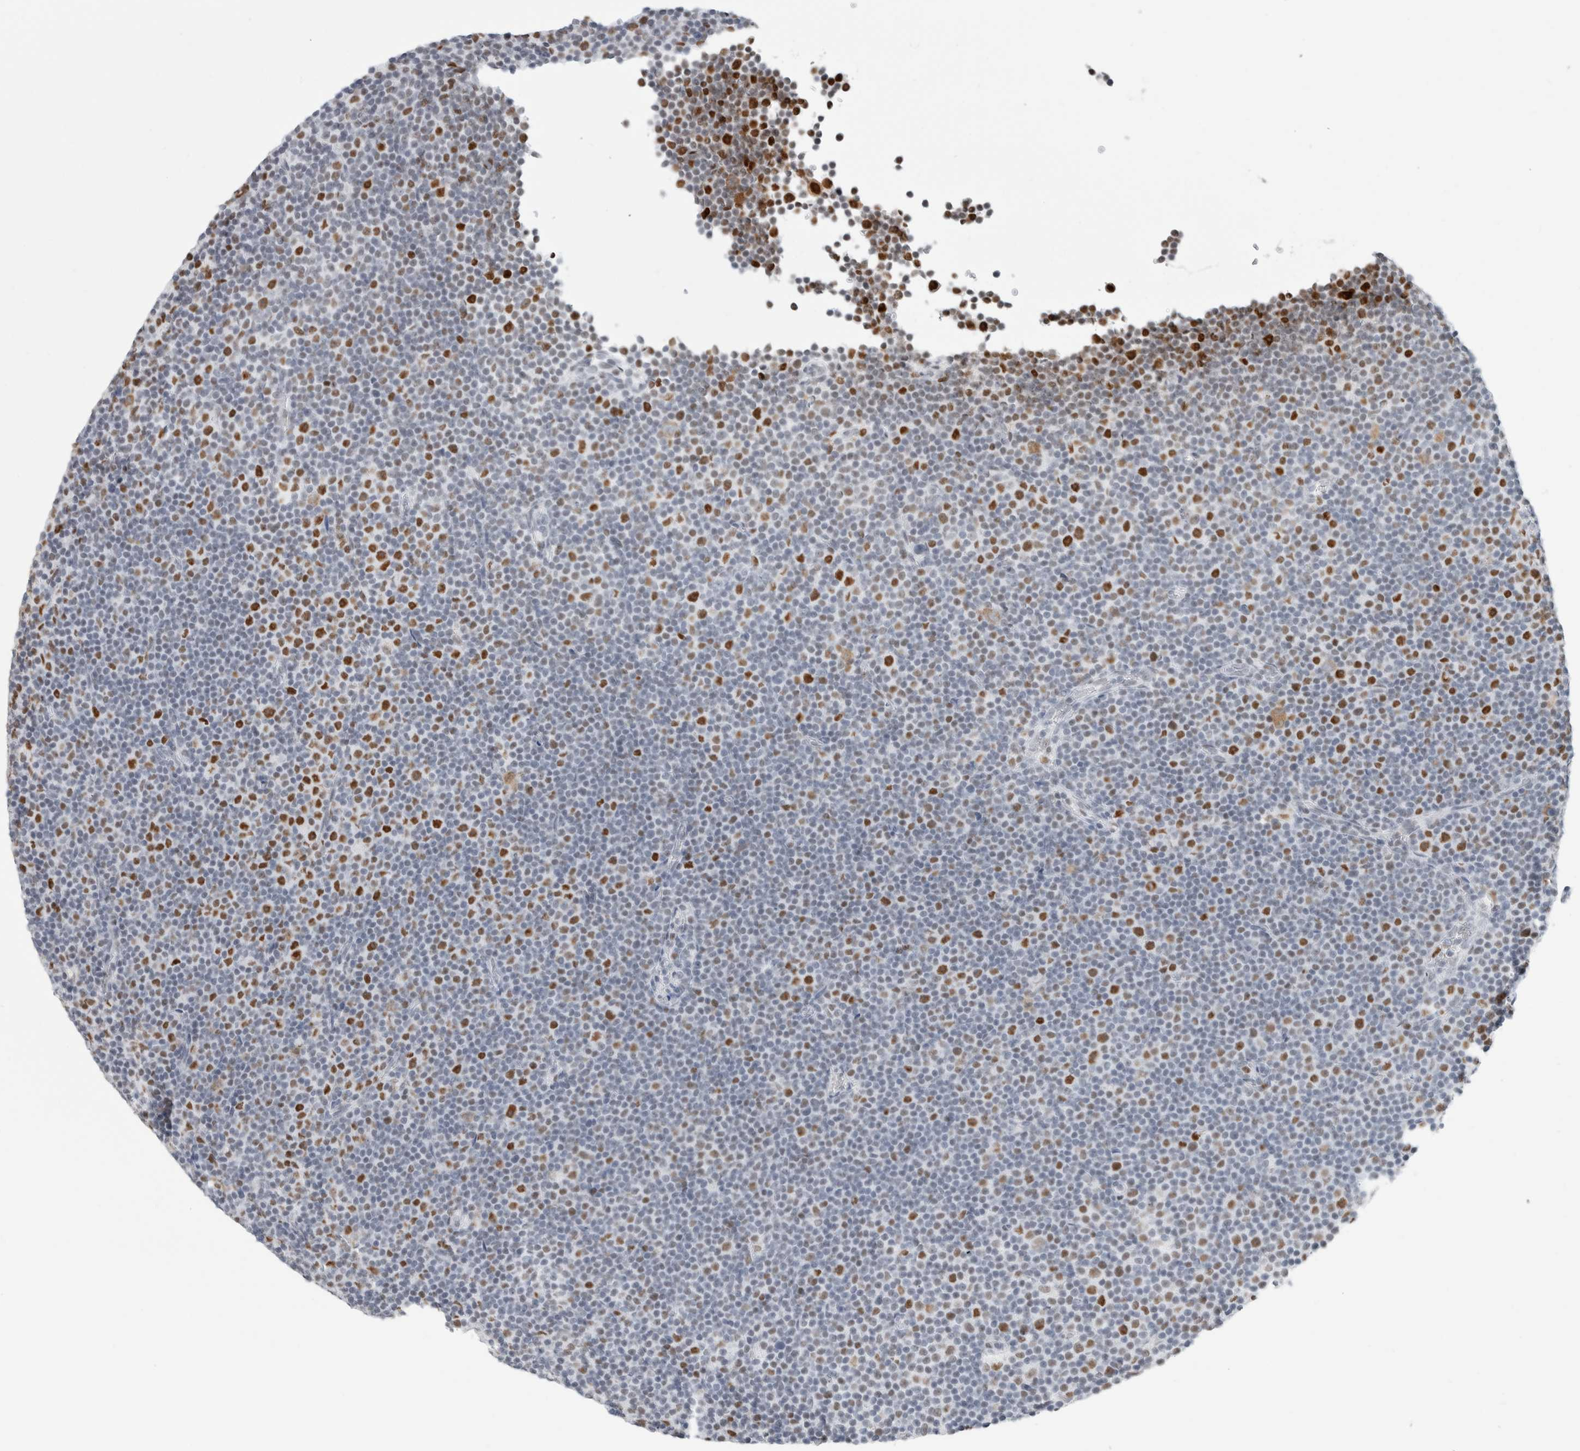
{"staining": {"intensity": "strong", "quantity": "<25%", "location": "nuclear"}, "tissue": "lymphoma", "cell_type": "Tumor cells", "image_type": "cancer", "snomed": [{"axis": "morphology", "description": "Malignant lymphoma, non-Hodgkin's type, Low grade"}, {"axis": "topography", "description": "Lymph node"}], "caption": "Low-grade malignant lymphoma, non-Hodgkin's type stained for a protein (brown) demonstrates strong nuclear positive positivity in about <25% of tumor cells.", "gene": "SMARCC1", "patient": {"sex": "female", "age": 67}}